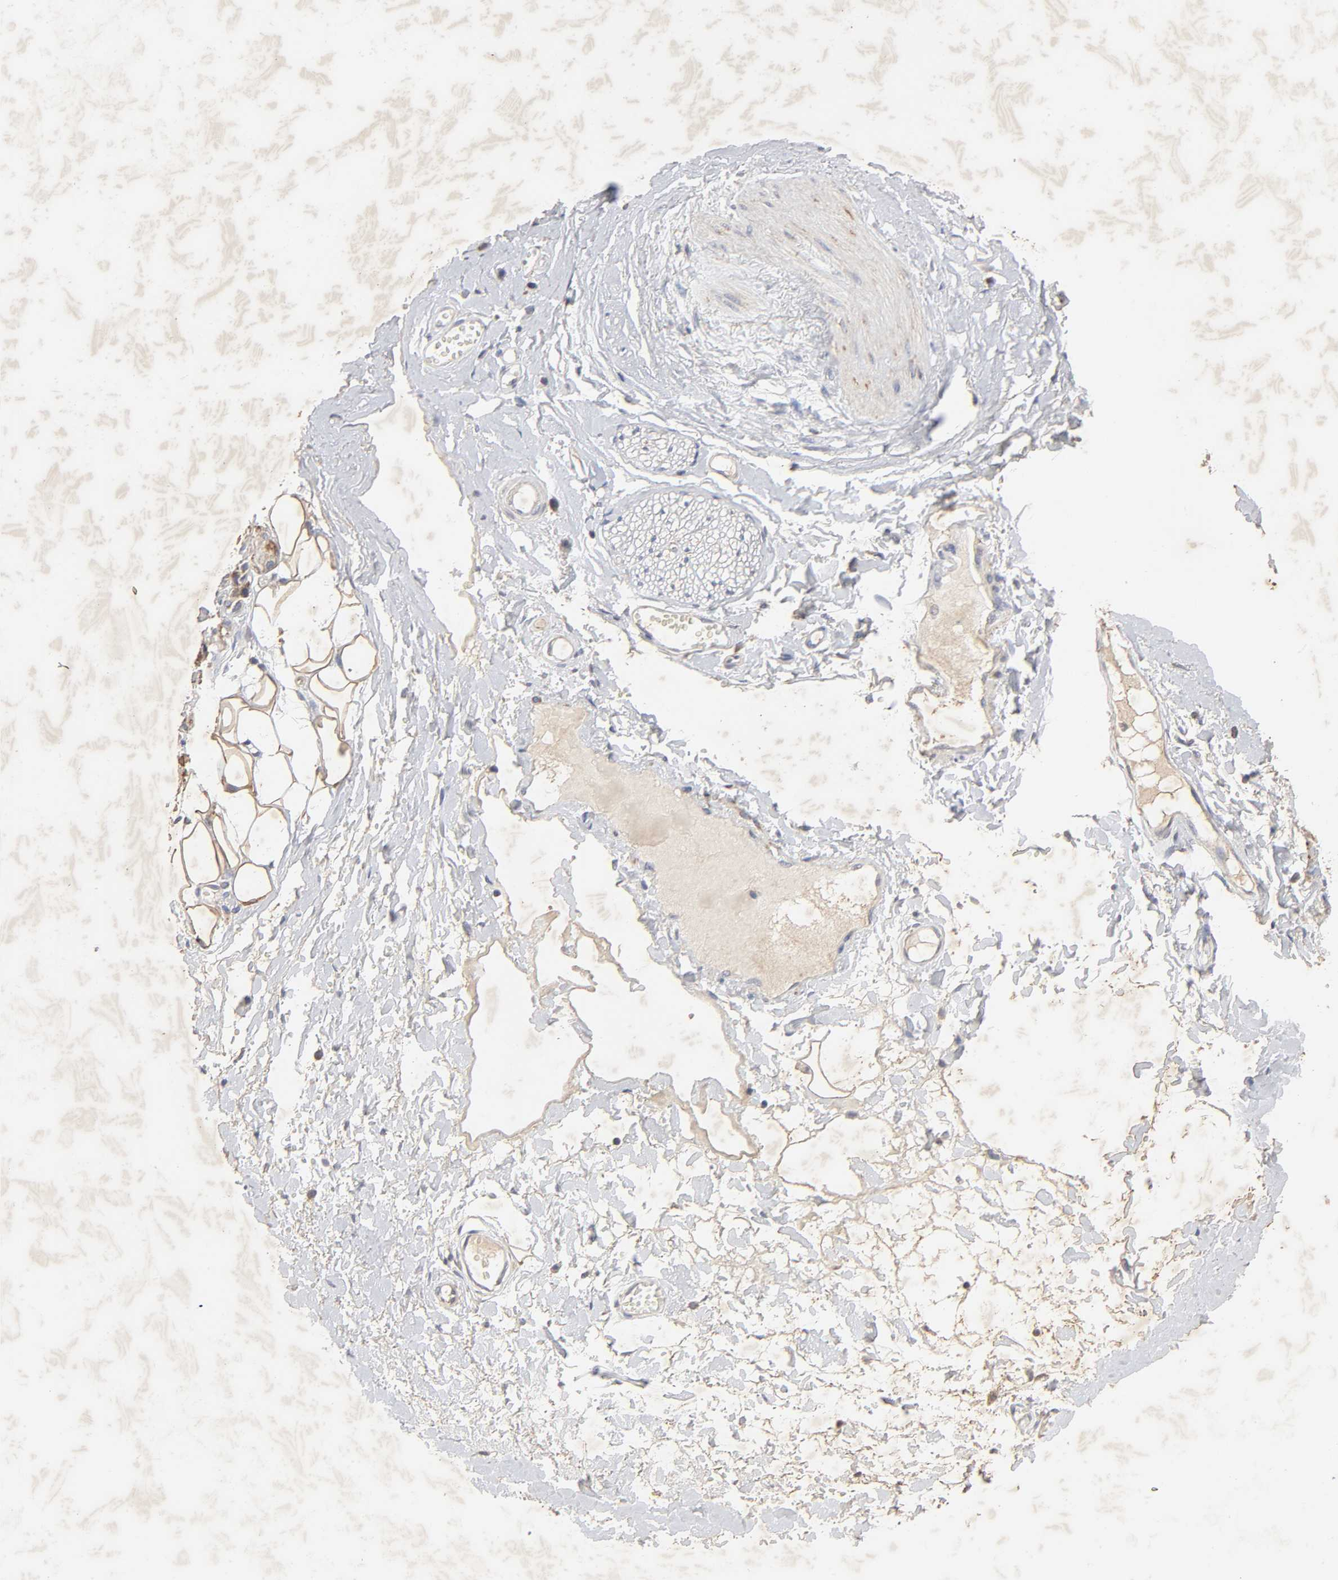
{"staining": {"intensity": "moderate", "quantity": ">75%", "location": "cytoplasmic/membranous"}, "tissue": "adipose tissue", "cell_type": "Adipocytes", "image_type": "normal", "snomed": [{"axis": "morphology", "description": "Normal tissue, NOS"}, {"axis": "morphology", "description": "Inflammation, NOS"}, {"axis": "topography", "description": "Salivary gland"}, {"axis": "topography", "description": "Peripheral nerve tissue"}], "caption": "Moderate cytoplasmic/membranous staining for a protein is identified in approximately >75% of adipocytes of normal adipose tissue using IHC.", "gene": "CYCS", "patient": {"sex": "female", "age": 75}}